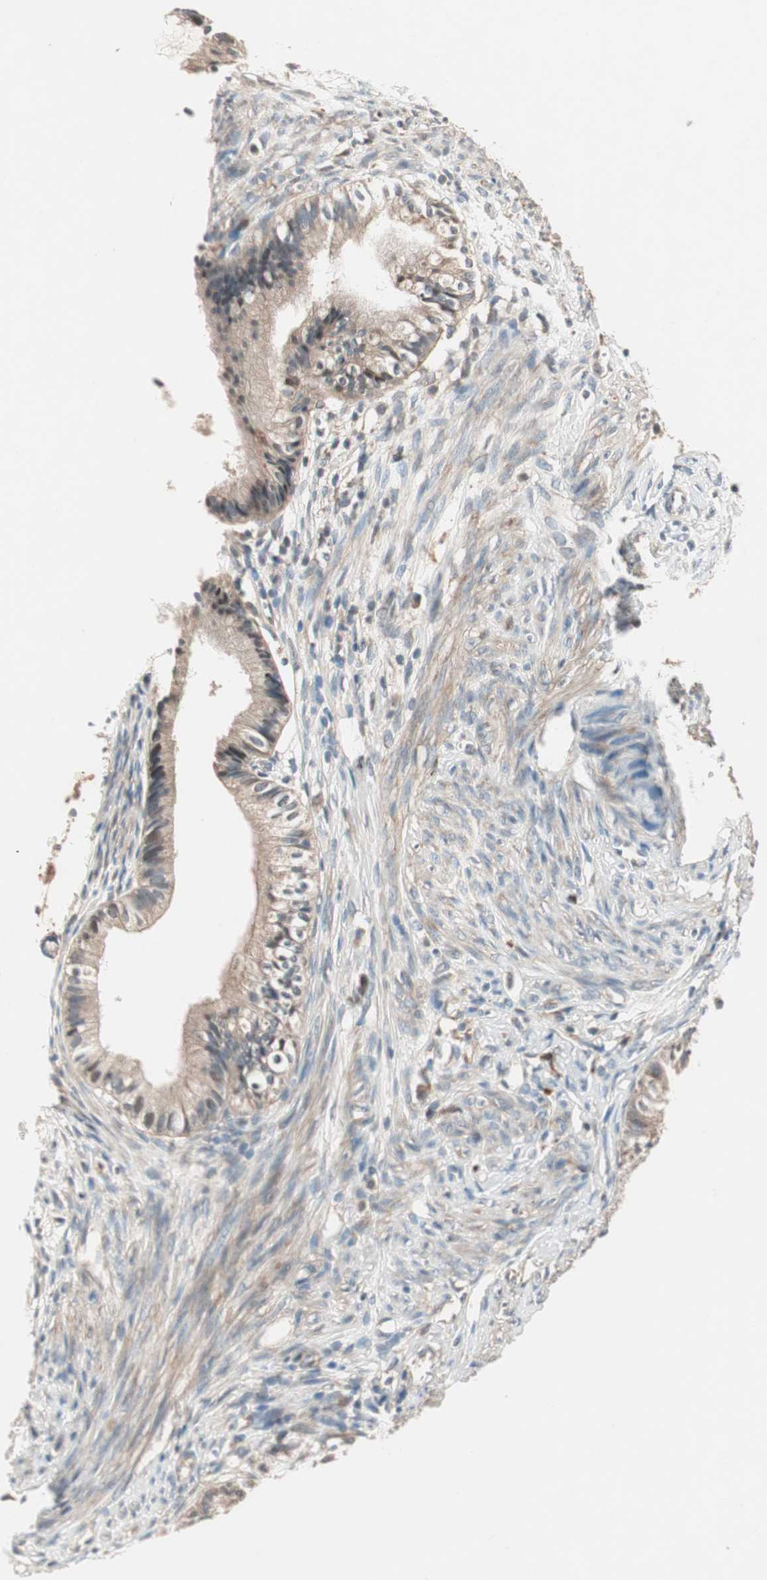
{"staining": {"intensity": "moderate", "quantity": ">75%", "location": "cytoplasmic/membranous"}, "tissue": "cervical cancer", "cell_type": "Tumor cells", "image_type": "cancer", "snomed": [{"axis": "morphology", "description": "Normal tissue, NOS"}, {"axis": "morphology", "description": "Adenocarcinoma, NOS"}, {"axis": "topography", "description": "Cervix"}, {"axis": "topography", "description": "Endometrium"}], "caption": "Immunohistochemistry (IHC) staining of cervical adenocarcinoma, which displays medium levels of moderate cytoplasmic/membranous staining in approximately >75% of tumor cells indicating moderate cytoplasmic/membranous protein staining. The staining was performed using DAB (3,3'-diaminobenzidine) (brown) for protein detection and nuclei were counterstained in hematoxylin (blue).", "gene": "NFRKB", "patient": {"sex": "female", "age": 86}}